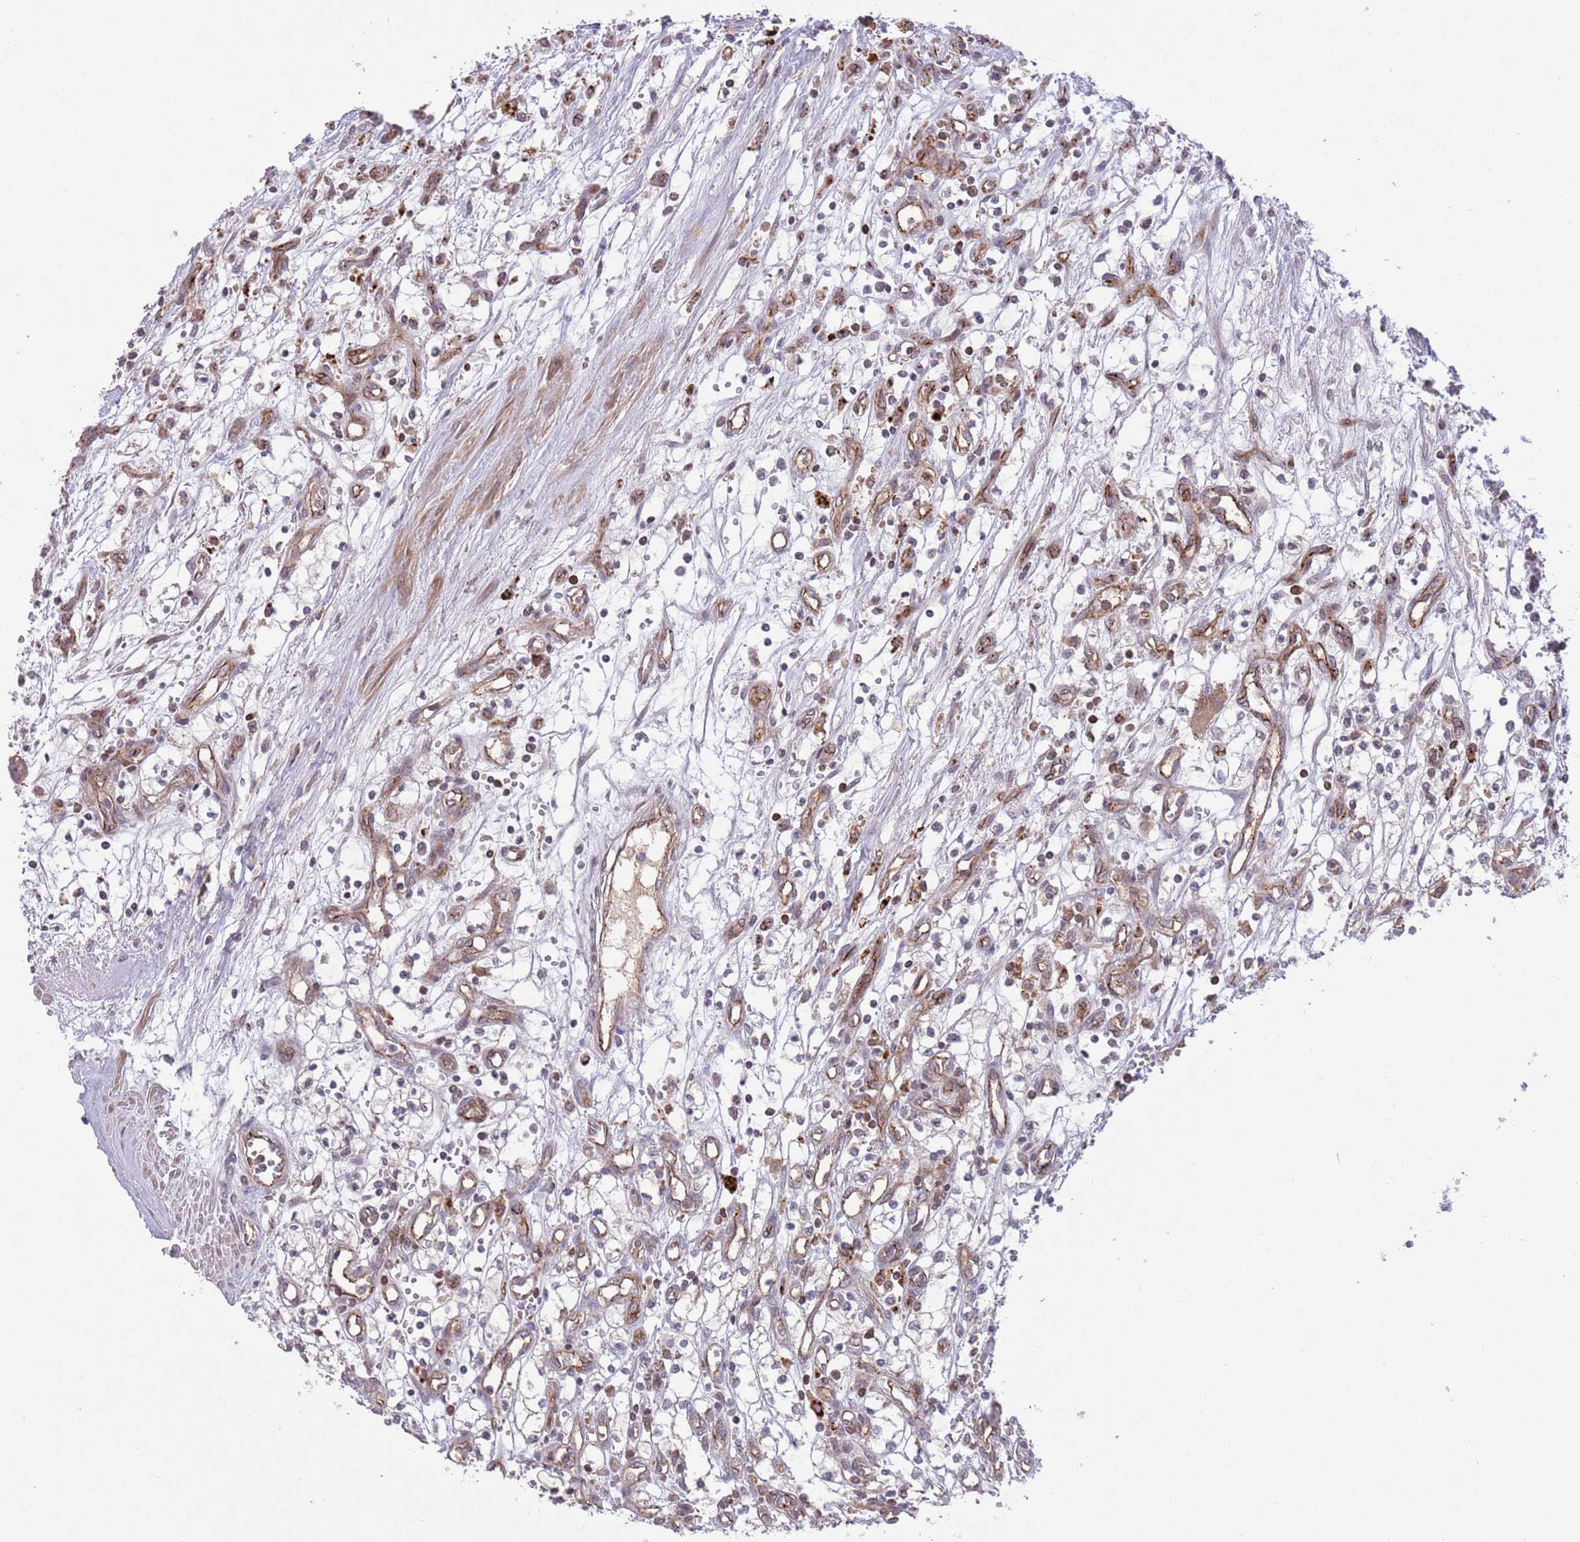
{"staining": {"intensity": "negative", "quantity": "none", "location": "none"}, "tissue": "renal cancer", "cell_type": "Tumor cells", "image_type": "cancer", "snomed": [{"axis": "morphology", "description": "Adenocarcinoma, NOS"}, {"axis": "topography", "description": "Kidney"}], "caption": "The histopathology image displays no staining of tumor cells in renal cancer.", "gene": "DPP10", "patient": {"sex": "male", "age": 59}}